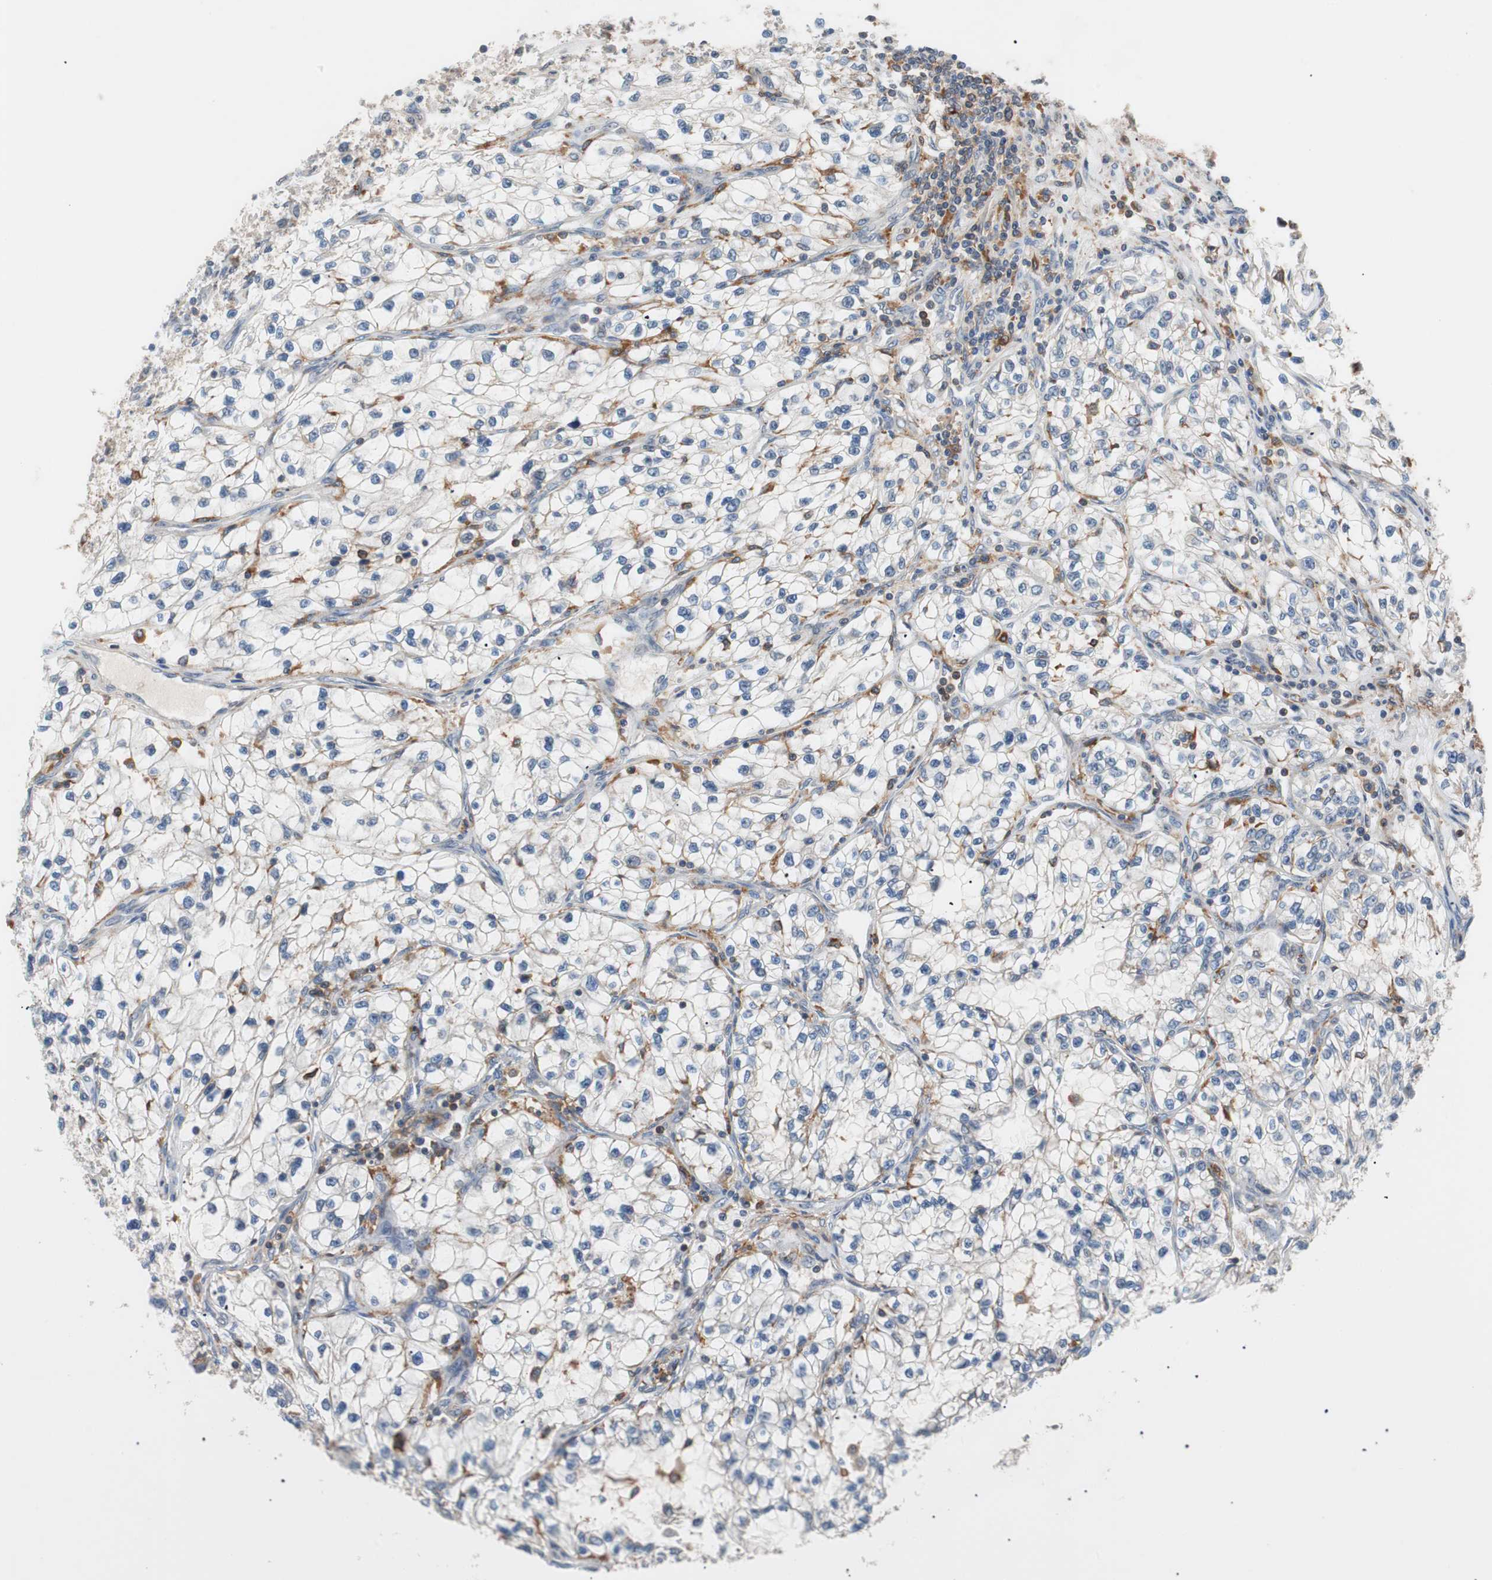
{"staining": {"intensity": "weak", "quantity": "<25%", "location": "cytoplasmic/membranous"}, "tissue": "renal cancer", "cell_type": "Tumor cells", "image_type": "cancer", "snomed": [{"axis": "morphology", "description": "Adenocarcinoma, NOS"}, {"axis": "topography", "description": "Kidney"}], "caption": "Renal cancer (adenocarcinoma) was stained to show a protein in brown. There is no significant staining in tumor cells. Brightfield microscopy of immunohistochemistry (IHC) stained with DAB (3,3'-diaminobenzidine) (brown) and hematoxylin (blue), captured at high magnification.", "gene": "LITAF", "patient": {"sex": "female", "age": 57}}